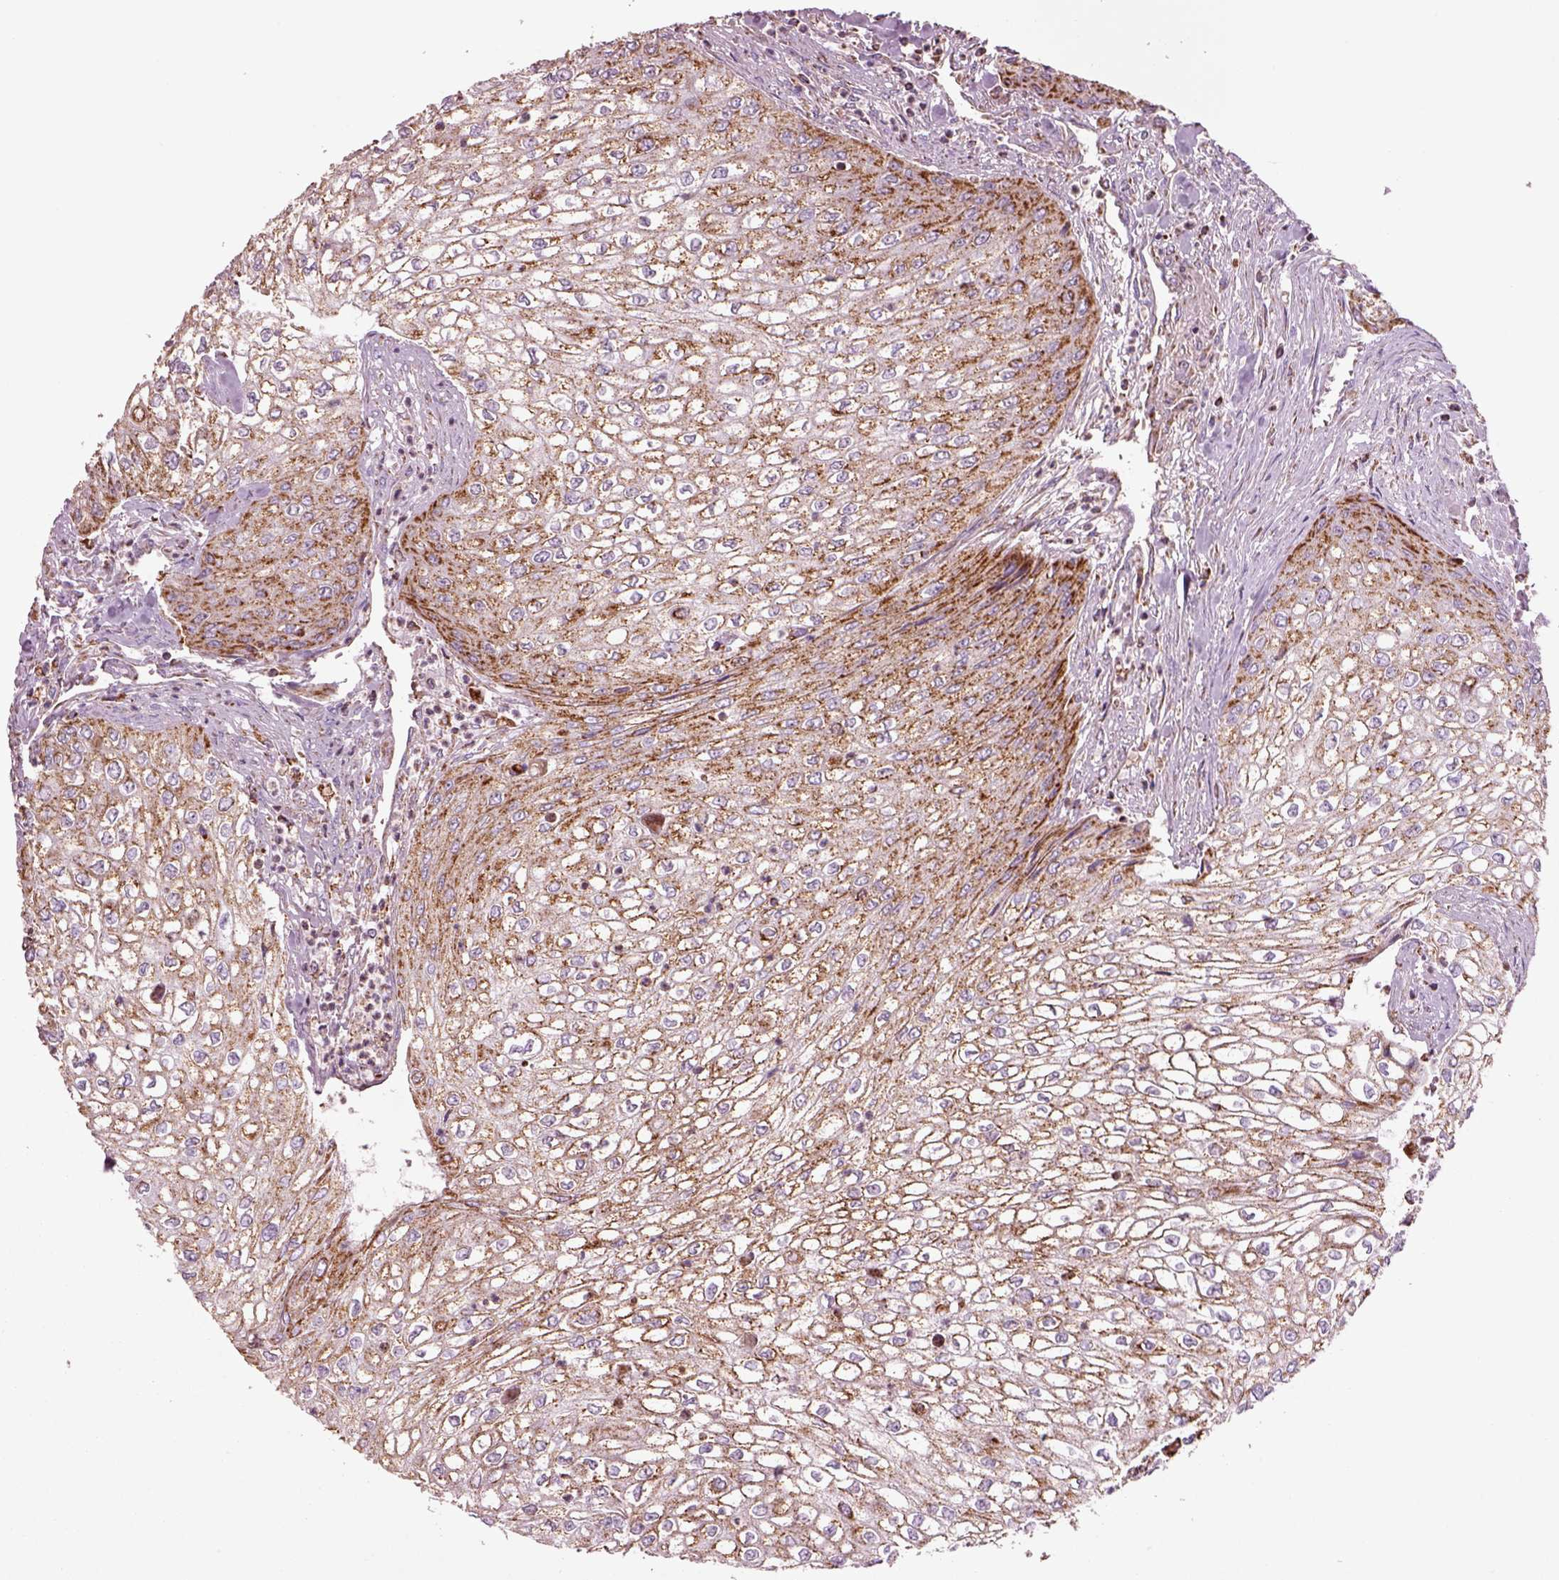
{"staining": {"intensity": "strong", "quantity": ">75%", "location": "cytoplasmic/membranous"}, "tissue": "urothelial cancer", "cell_type": "Tumor cells", "image_type": "cancer", "snomed": [{"axis": "morphology", "description": "Urothelial carcinoma, High grade"}, {"axis": "topography", "description": "Urinary bladder"}], "caption": "High-magnification brightfield microscopy of urothelial cancer stained with DAB (brown) and counterstained with hematoxylin (blue). tumor cells exhibit strong cytoplasmic/membranous staining is identified in about>75% of cells. (DAB (3,3'-diaminobenzidine) IHC, brown staining for protein, blue staining for nuclei).", "gene": "SLC25A24", "patient": {"sex": "male", "age": 62}}